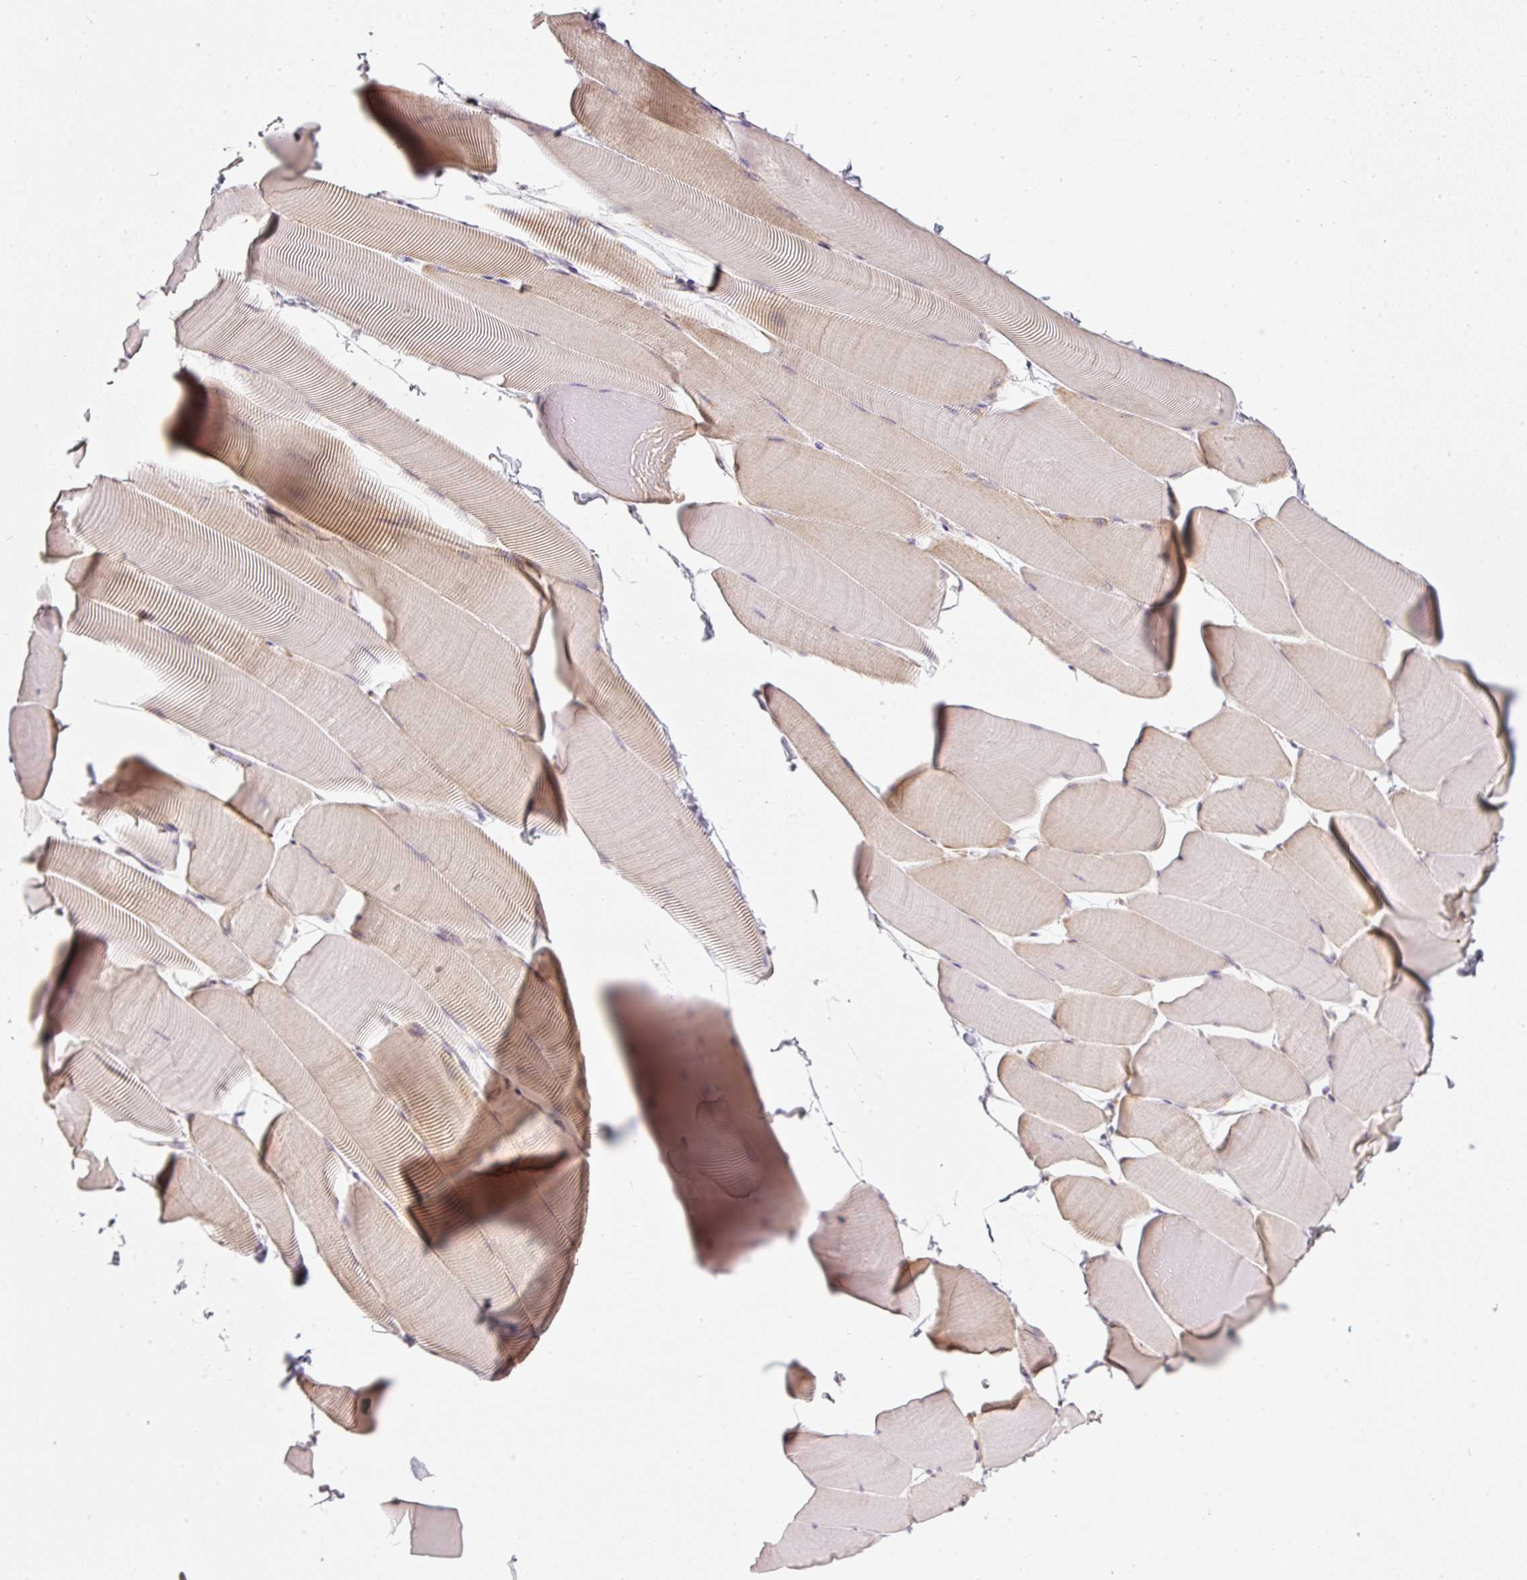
{"staining": {"intensity": "weak", "quantity": "<25%", "location": "cytoplasmic/membranous"}, "tissue": "skeletal muscle", "cell_type": "Myocytes", "image_type": "normal", "snomed": [{"axis": "morphology", "description": "Normal tissue, NOS"}, {"axis": "topography", "description": "Skeletal muscle"}], "caption": "An immunohistochemistry (IHC) photomicrograph of normal skeletal muscle is shown. There is no staining in myocytes of skeletal muscle.", "gene": "MORN4", "patient": {"sex": "male", "age": 25}}